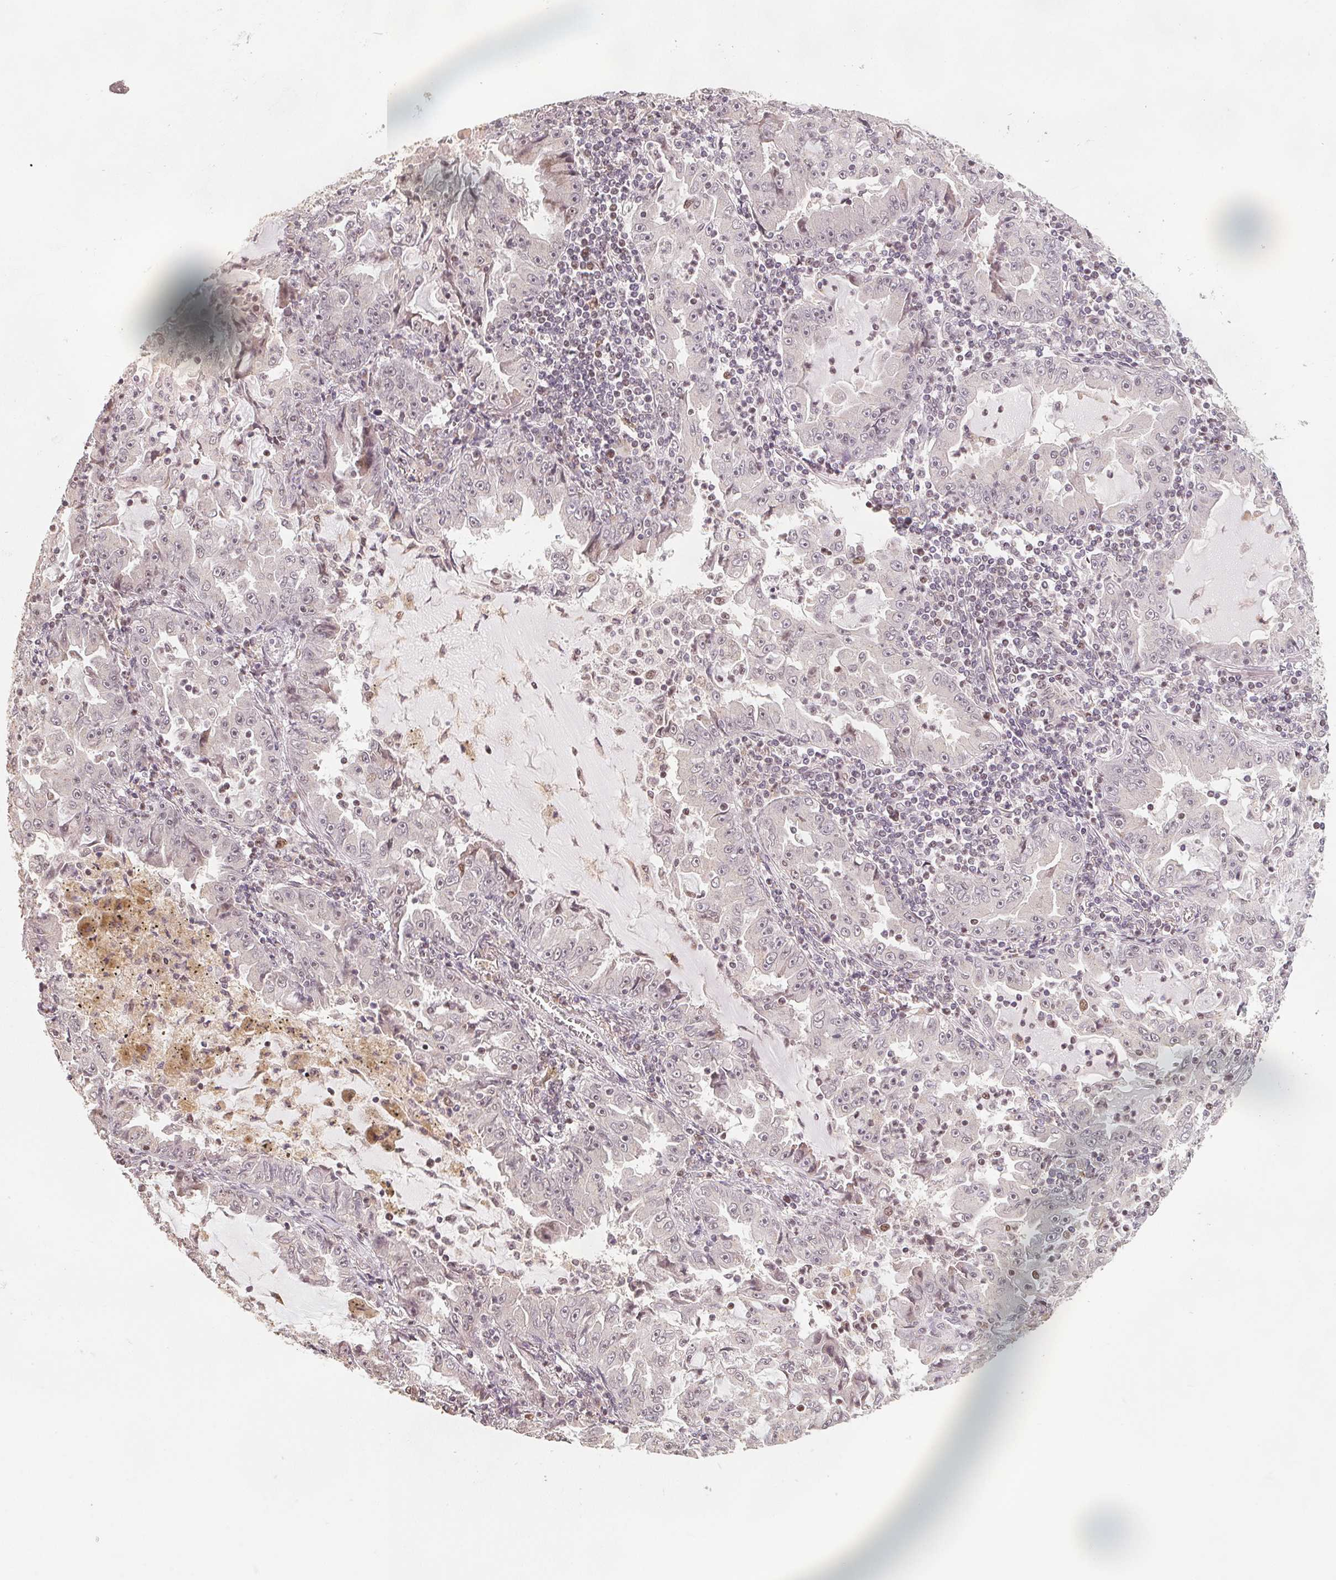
{"staining": {"intensity": "negative", "quantity": "none", "location": "none"}, "tissue": "lung cancer", "cell_type": "Tumor cells", "image_type": "cancer", "snomed": [{"axis": "morphology", "description": "Adenocarcinoma, NOS"}, {"axis": "topography", "description": "Lung"}], "caption": "Immunohistochemistry (IHC) of human lung adenocarcinoma exhibits no staining in tumor cells. The staining is performed using DAB brown chromogen with nuclei counter-stained in using hematoxylin.", "gene": "CCDC138", "patient": {"sex": "female", "age": 52}}